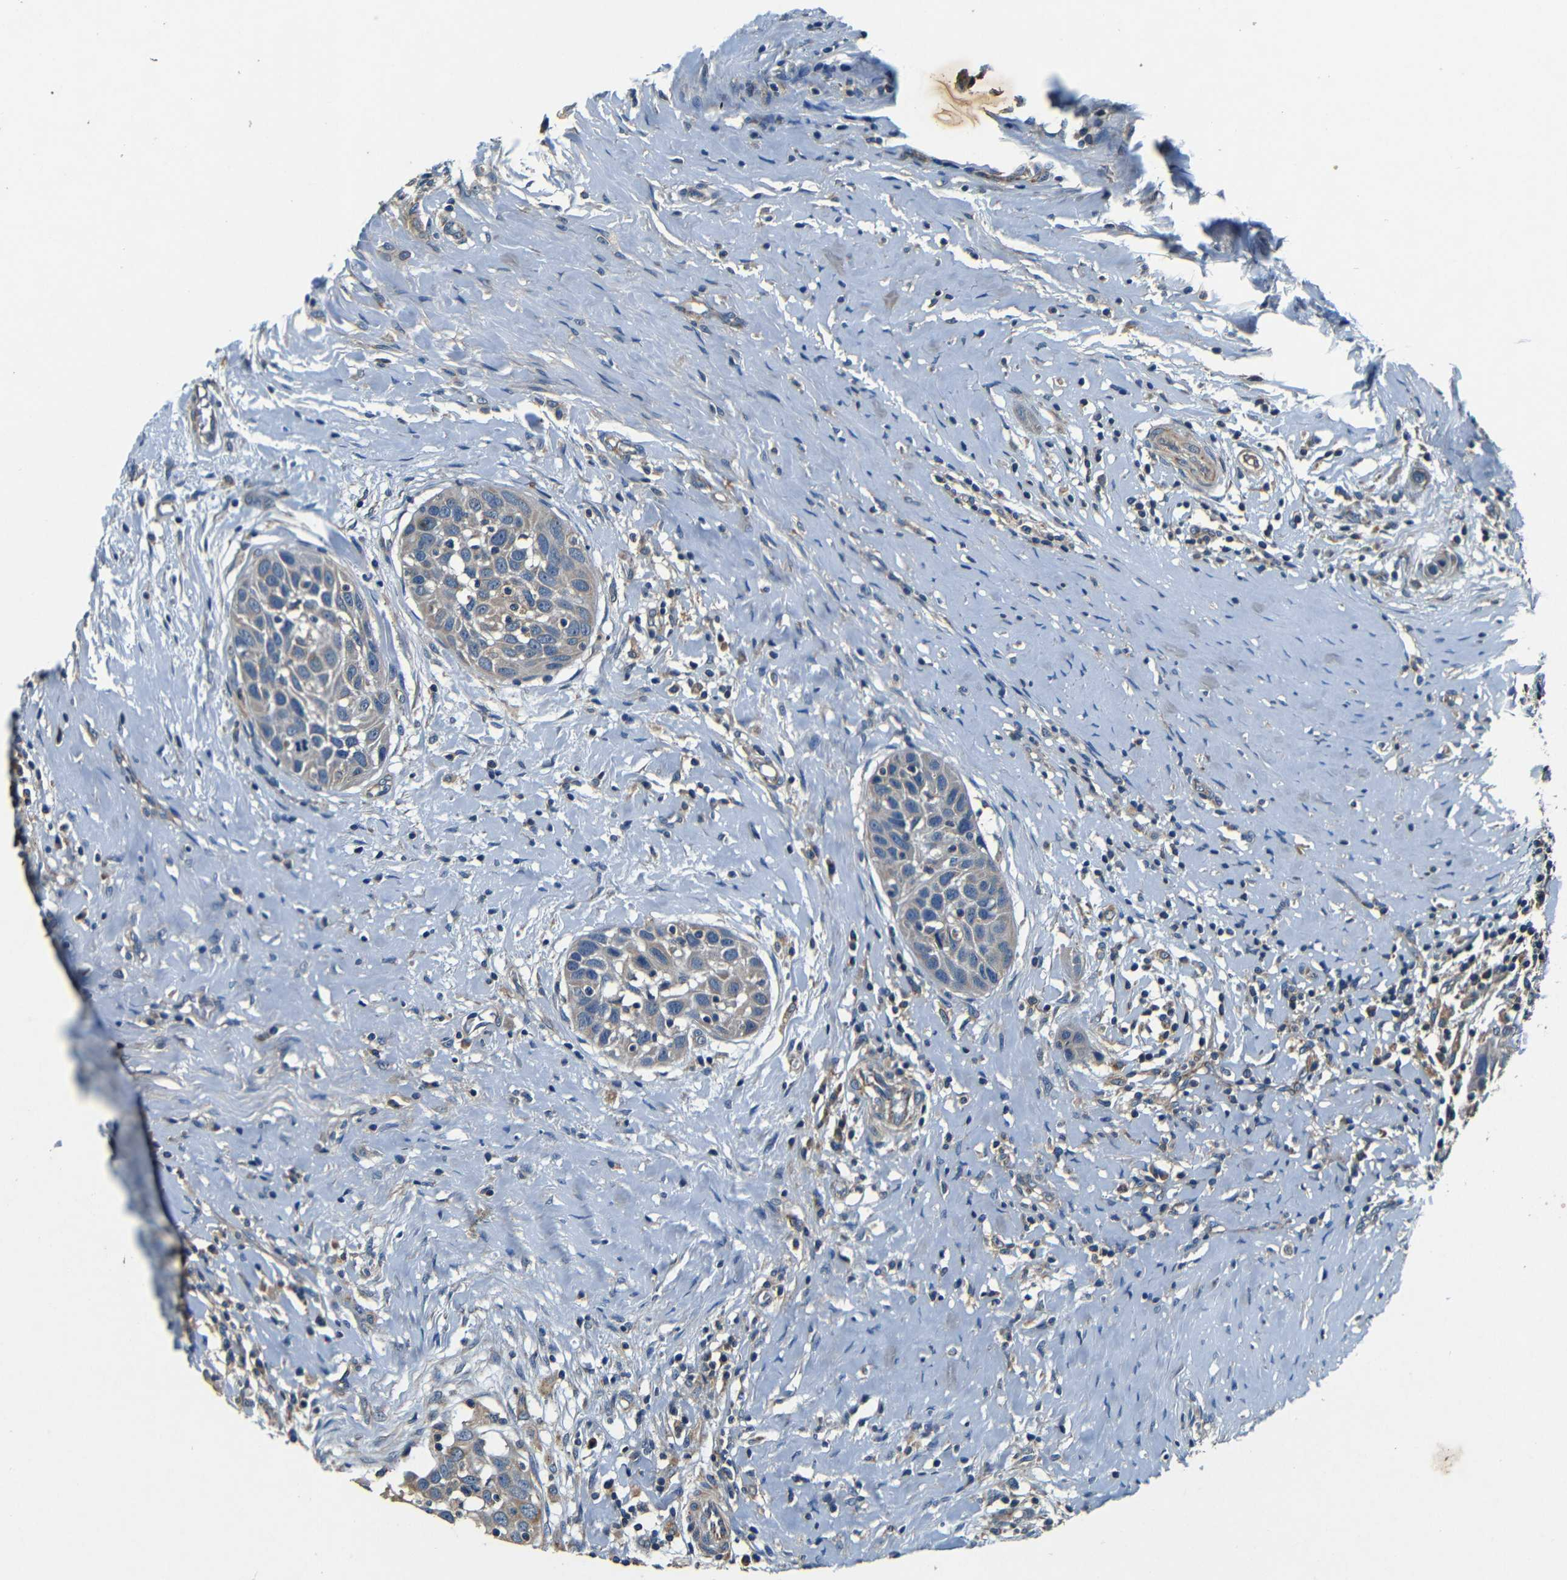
{"staining": {"intensity": "weak", "quantity": "<25%", "location": "cytoplasmic/membranous"}, "tissue": "head and neck cancer", "cell_type": "Tumor cells", "image_type": "cancer", "snomed": [{"axis": "morphology", "description": "Normal tissue, NOS"}, {"axis": "morphology", "description": "Squamous cell carcinoma, NOS"}, {"axis": "topography", "description": "Oral tissue"}, {"axis": "topography", "description": "Head-Neck"}], "caption": "This histopathology image is of head and neck cancer stained with IHC to label a protein in brown with the nuclei are counter-stained blue. There is no expression in tumor cells.", "gene": "MTX1", "patient": {"sex": "female", "age": 50}}